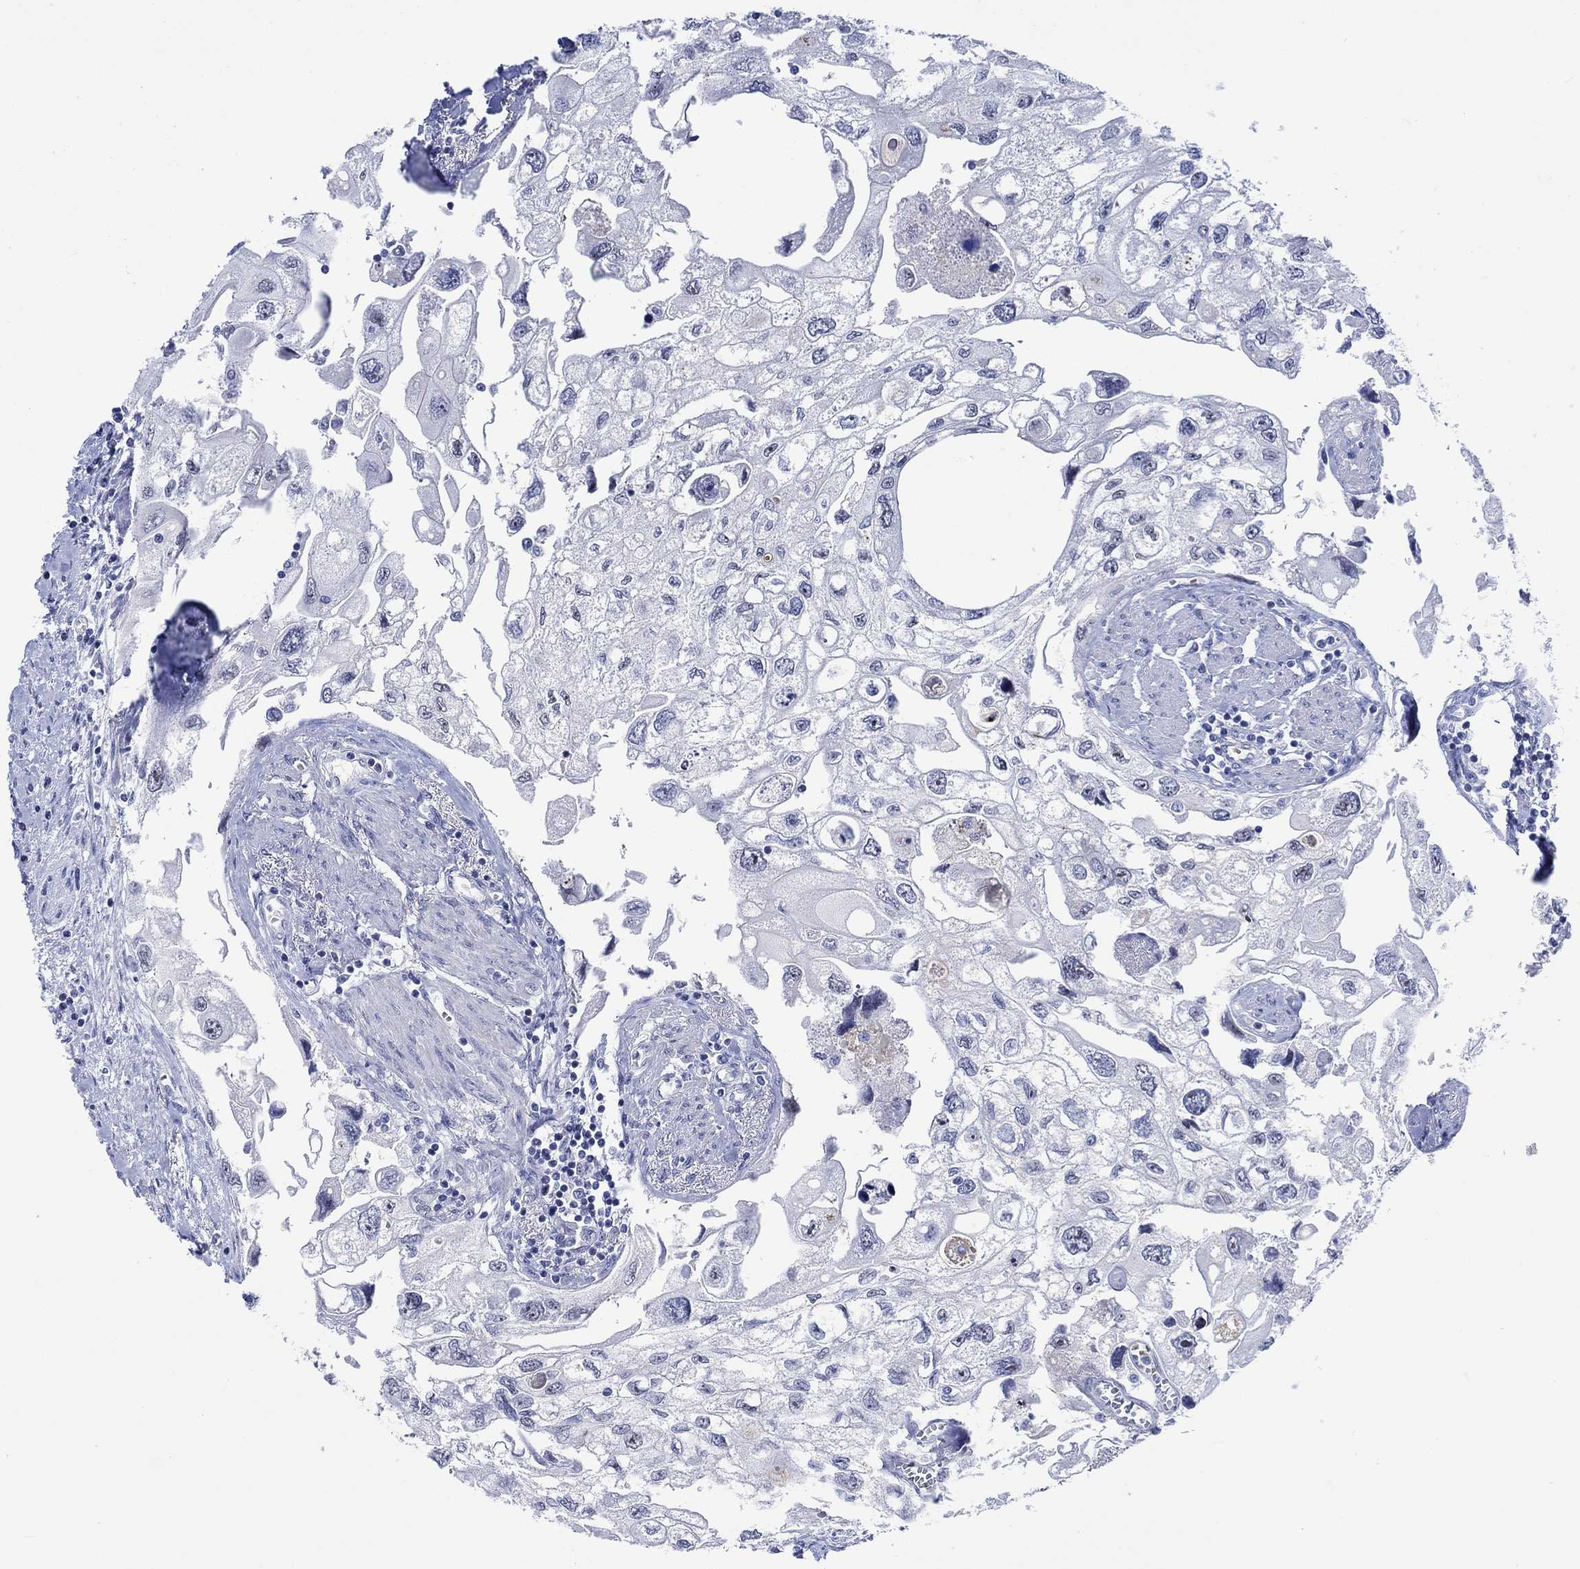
{"staining": {"intensity": "strong", "quantity": "25%-75%", "location": "nuclear"}, "tissue": "urothelial cancer", "cell_type": "Tumor cells", "image_type": "cancer", "snomed": [{"axis": "morphology", "description": "Urothelial carcinoma, High grade"}, {"axis": "topography", "description": "Urinary bladder"}], "caption": "Urothelial cancer stained with immunohistochemistry (IHC) exhibits strong nuclear positivity in about 25%-75% of tumor cells.", "gene": "ZNF446", "patient": {"sex": "male", "age": 59}}